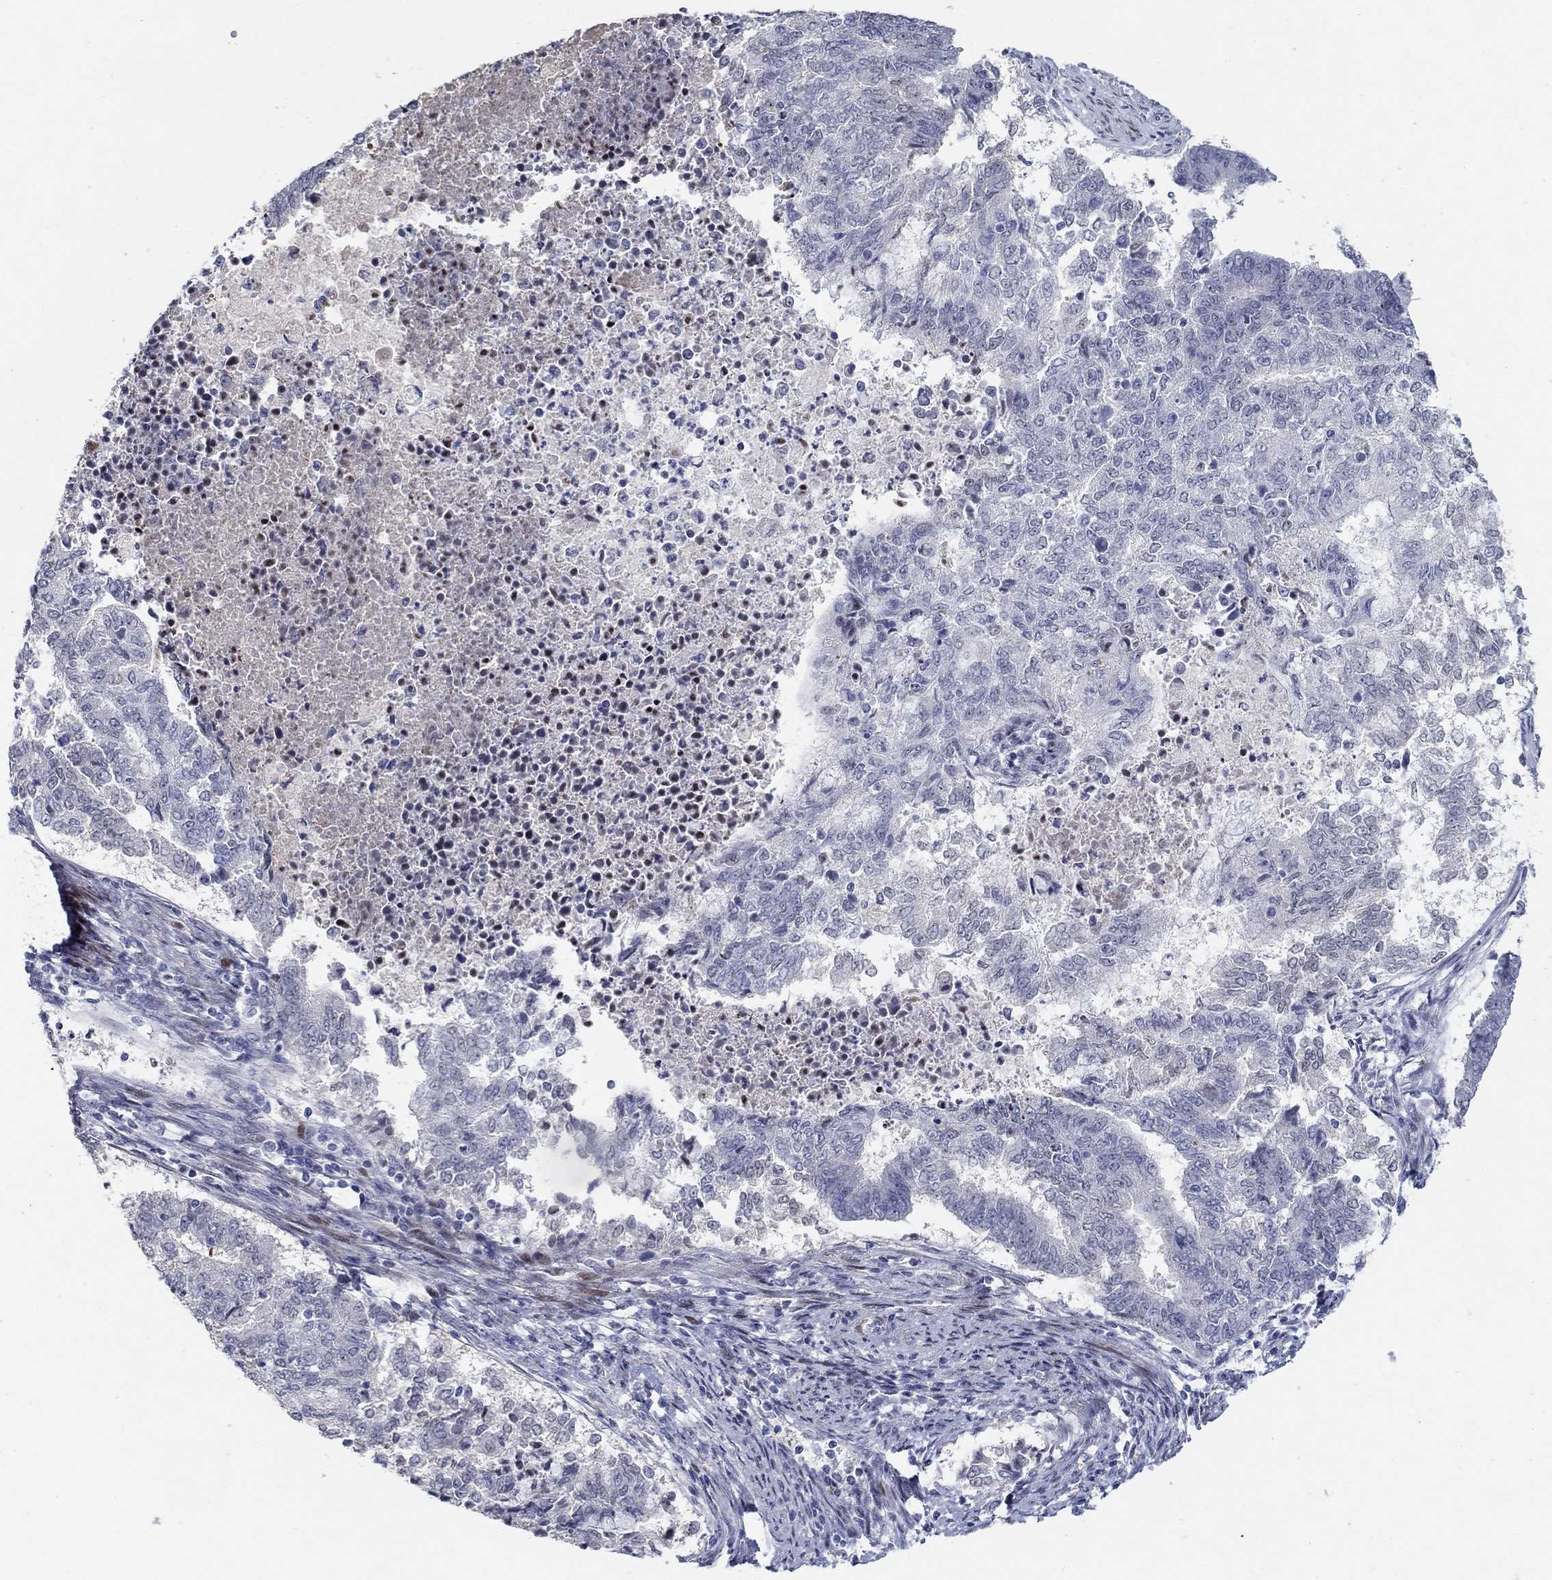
{"staining": {"intensity": "negative", "quantity": "none", "location": "none"}, "tissue": "endometrial cancer", "cell_type": "Tumor cells", "image_type": "cancer", "snomed": [{"axis": "morphology", "description": "Adenocarcinoma, NOS"}, {"axis": "topography", "description": "Endometrium"}], "caption": "Photomicrograph shows no significant protein staining in tumor cells of endometrial cancer (adenocarcinoma).", "gene": "RAPGEF5", "patient": {"sex": "female", "age": 65}}